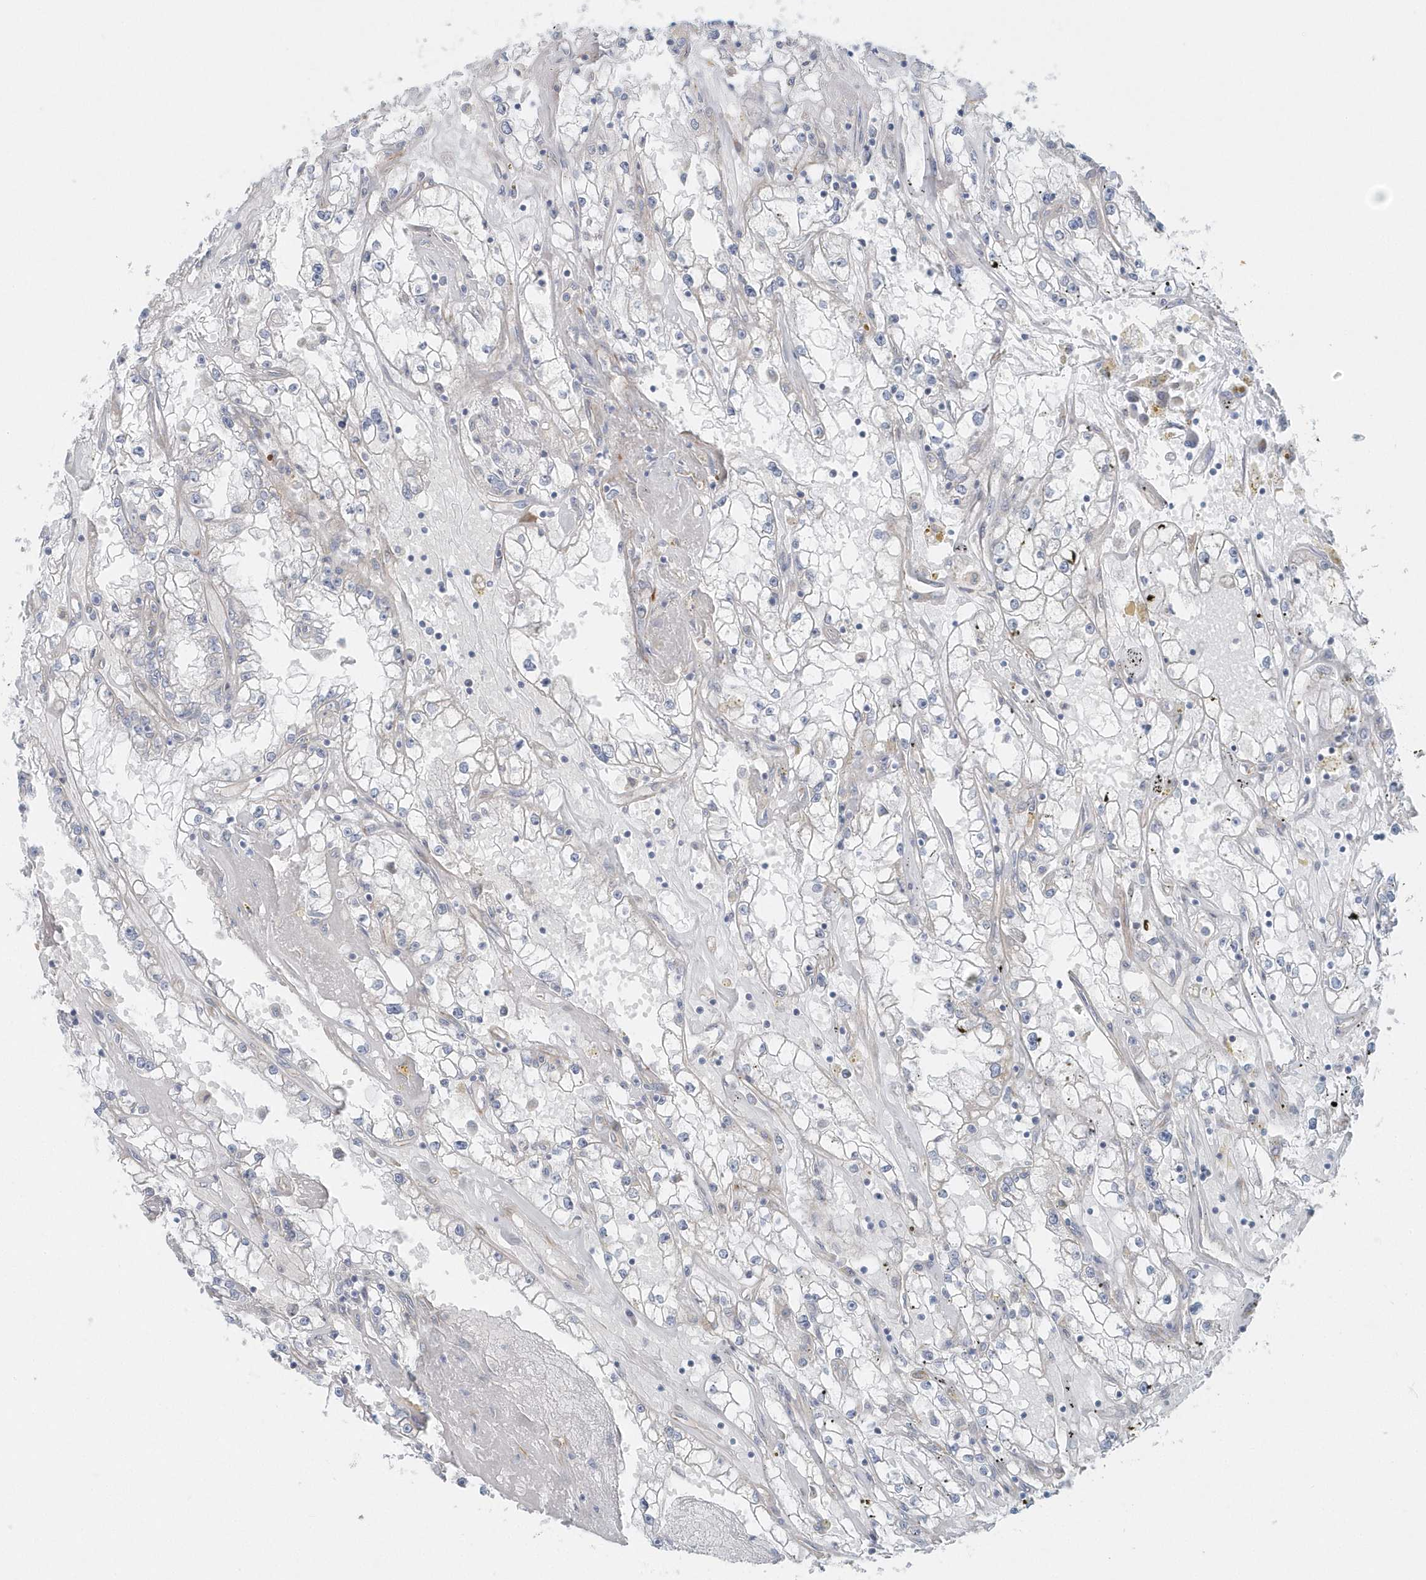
{"staining": {"intensity": "negative", "quantity": "none", "location": "none"}, "tissue": "renal cancer", "cell_type": "Tumor cells", "image_type": "cancer", "snomed": [{"axis": "morphology", "description": "Adenocarcinoma, NOS"}, {"axis": "topography", "description": "Kidney"}], "caption": "Protein analysis of renal cancer (adenocarcinoma) shows no significant staining in tumor cells. The staining is performed using DAB brown chromogen with nuclei counter-stained in using hematoxylin.", "gene": "GPR152", "patient": {"sex": "male", "age": 56}}